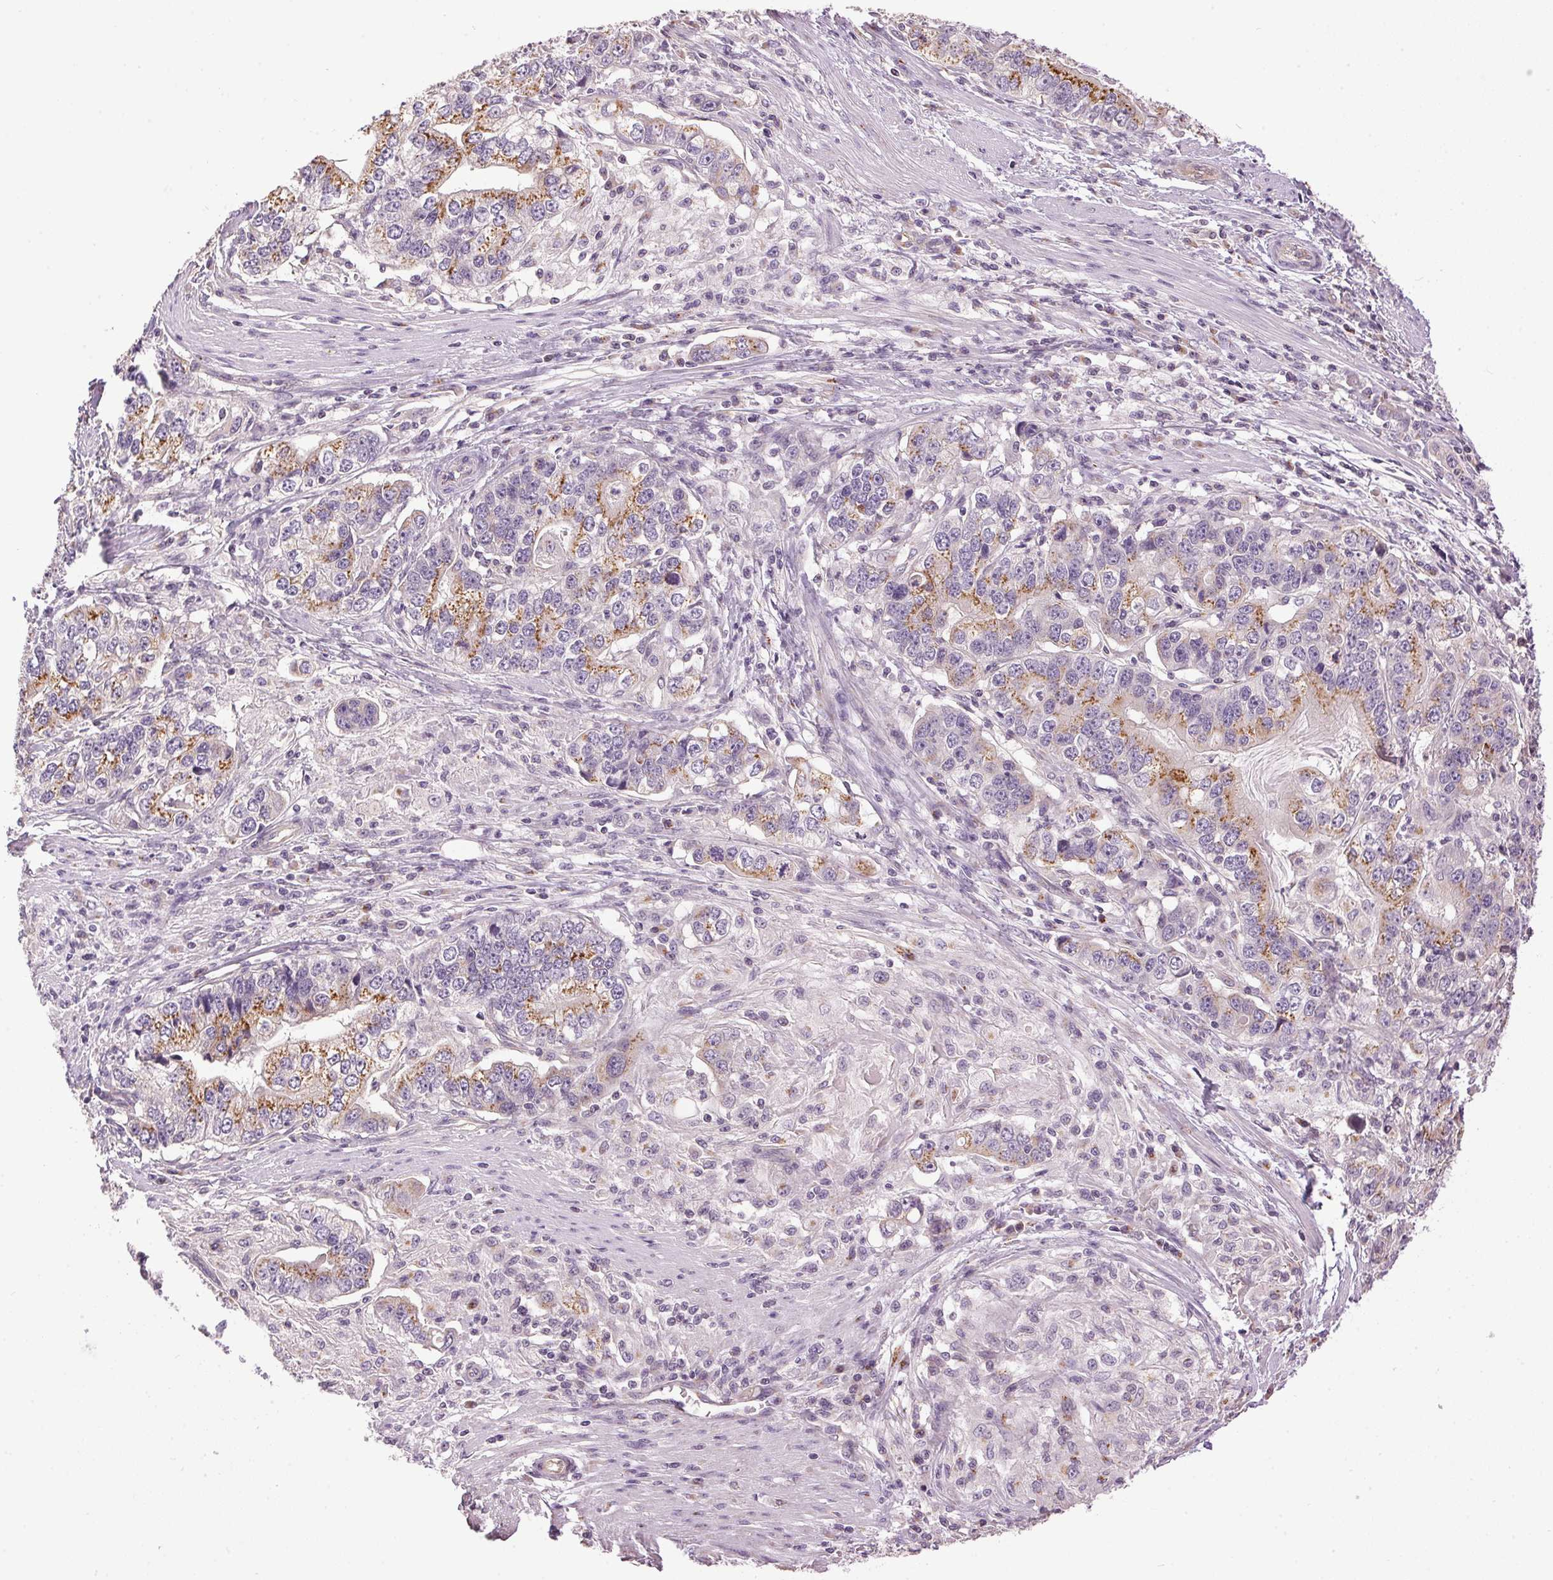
{"staining": {"intensity": "moderate", "quantity": "25%-75%", "location": "cytoplasmic/membranous"}, "tissue": "stomach cancer", "cell_type": "Tumor cells", "image_type": "cancer", "snomed": [{"axis": "morphology", "description": "Adenocarcinoma, NOS"}, {"axis": "topography", "description": "Stomach, lower"}], "caption": "Moderate cytoplasmic/membranous positivity is appreciated in about 25%-75% of tumor cells in stomach cancer (adenocarcinoma). The staining was performed using DAB, with brown indicating positive protein expression. Nuclei are stained blue with hematoxylin.", "gene": "GOLPH3", "patient": {"sex": "female", "age": 72}}